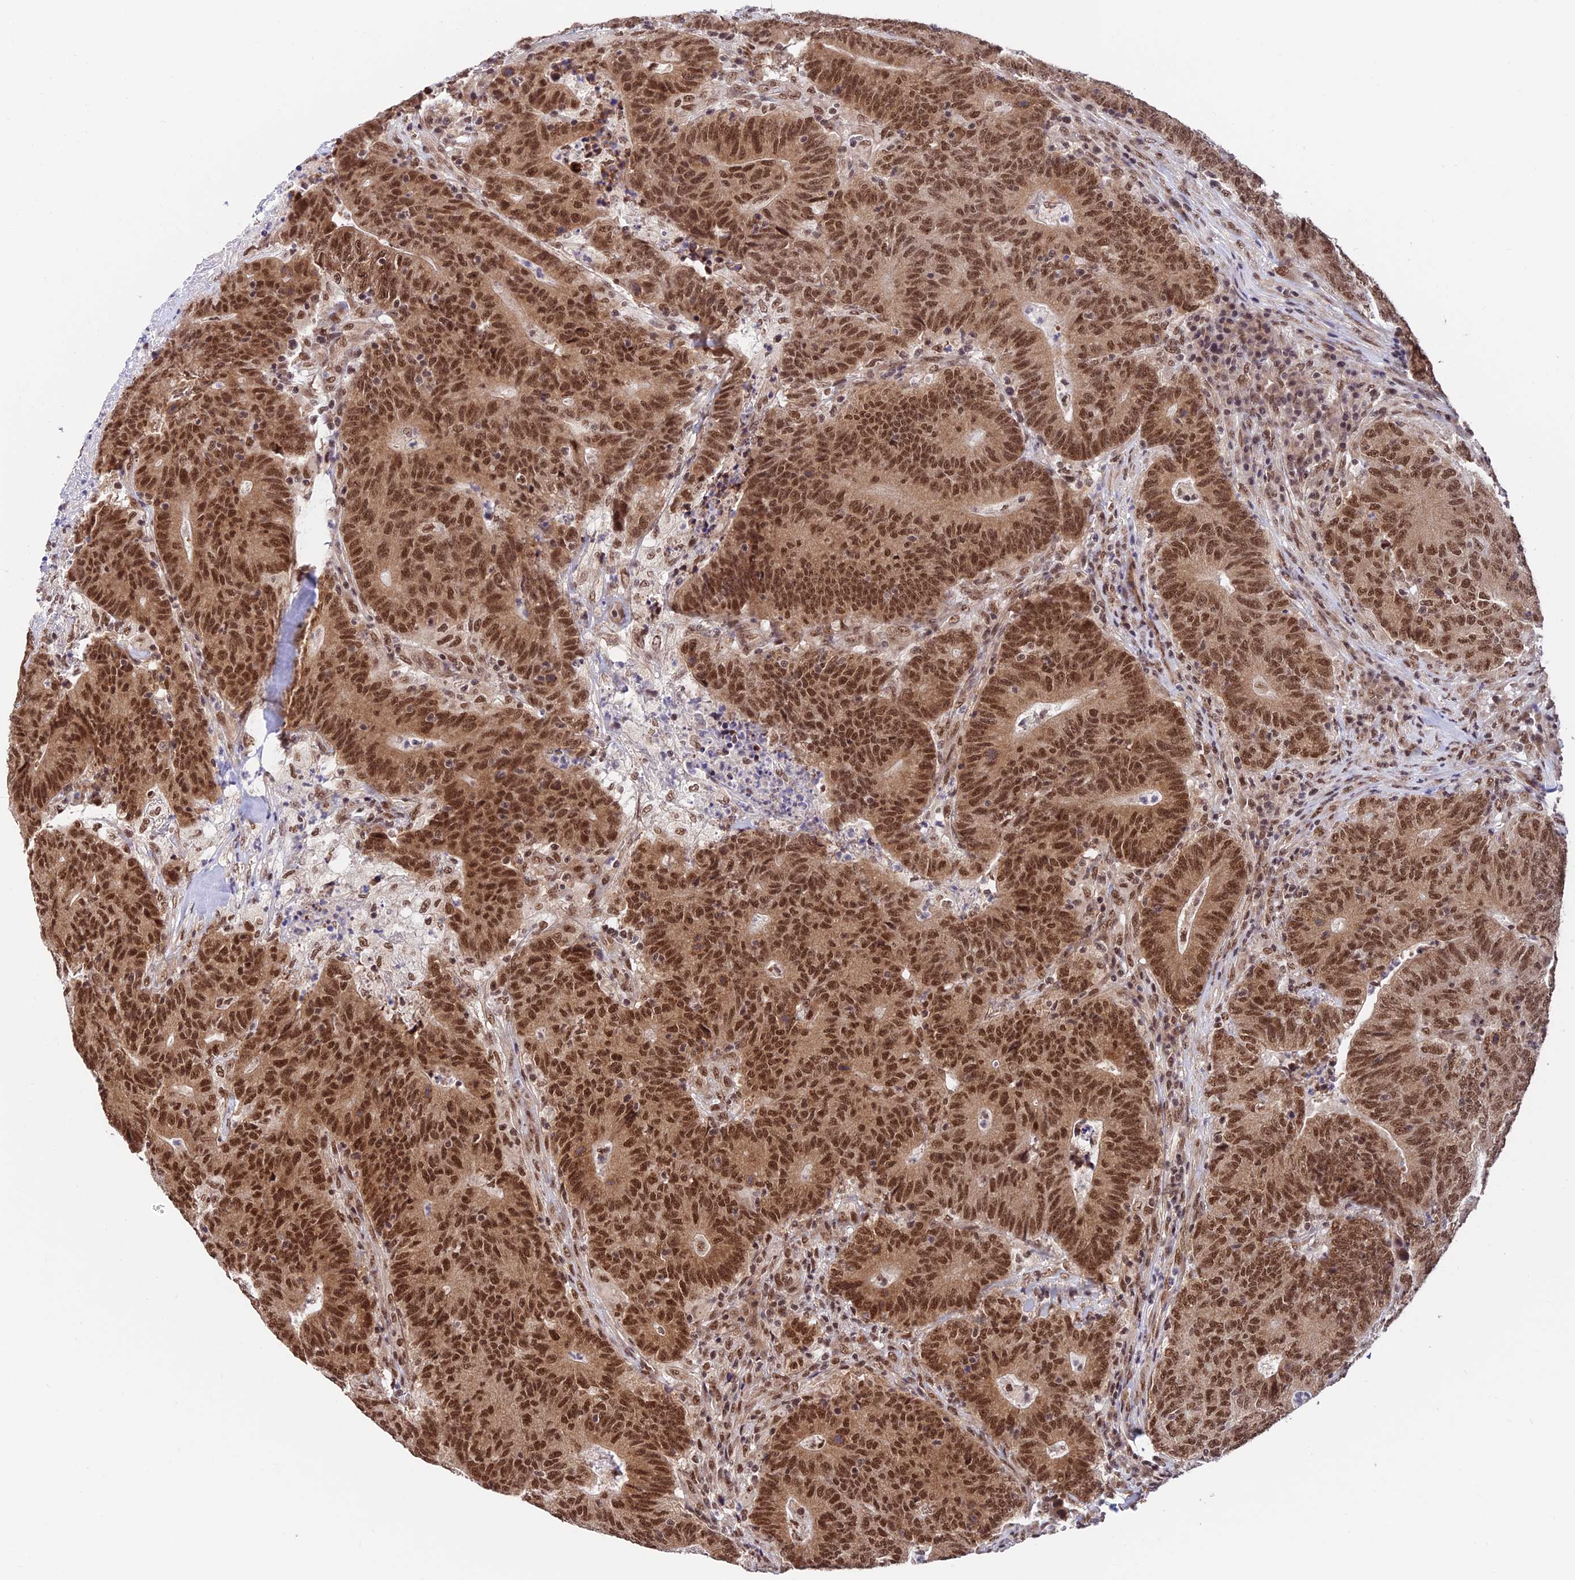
{"staining": {"intensity": "strong", "quantity": ">75%", "location": "cytoplasmic/membranous,nuclear"}, "tissue": "colorectal cancer", "cell_type": "Tumor cells", "image_type": "cancer", "snomed": [{"axis": "morphology", "description": "Adenocarcinoma, NOS"}, {"axis": "topography", "description": "Colon"}], "caption": "This photomicrograph exhibits IHC staining of human adenocarcinoma (colorectal), with high strong cytoplasmic/membranous and nuclear staining in approximately >75% of tumor cells.", "gene": "RBM42", "patient": {"sex": "female", "age": 75}}